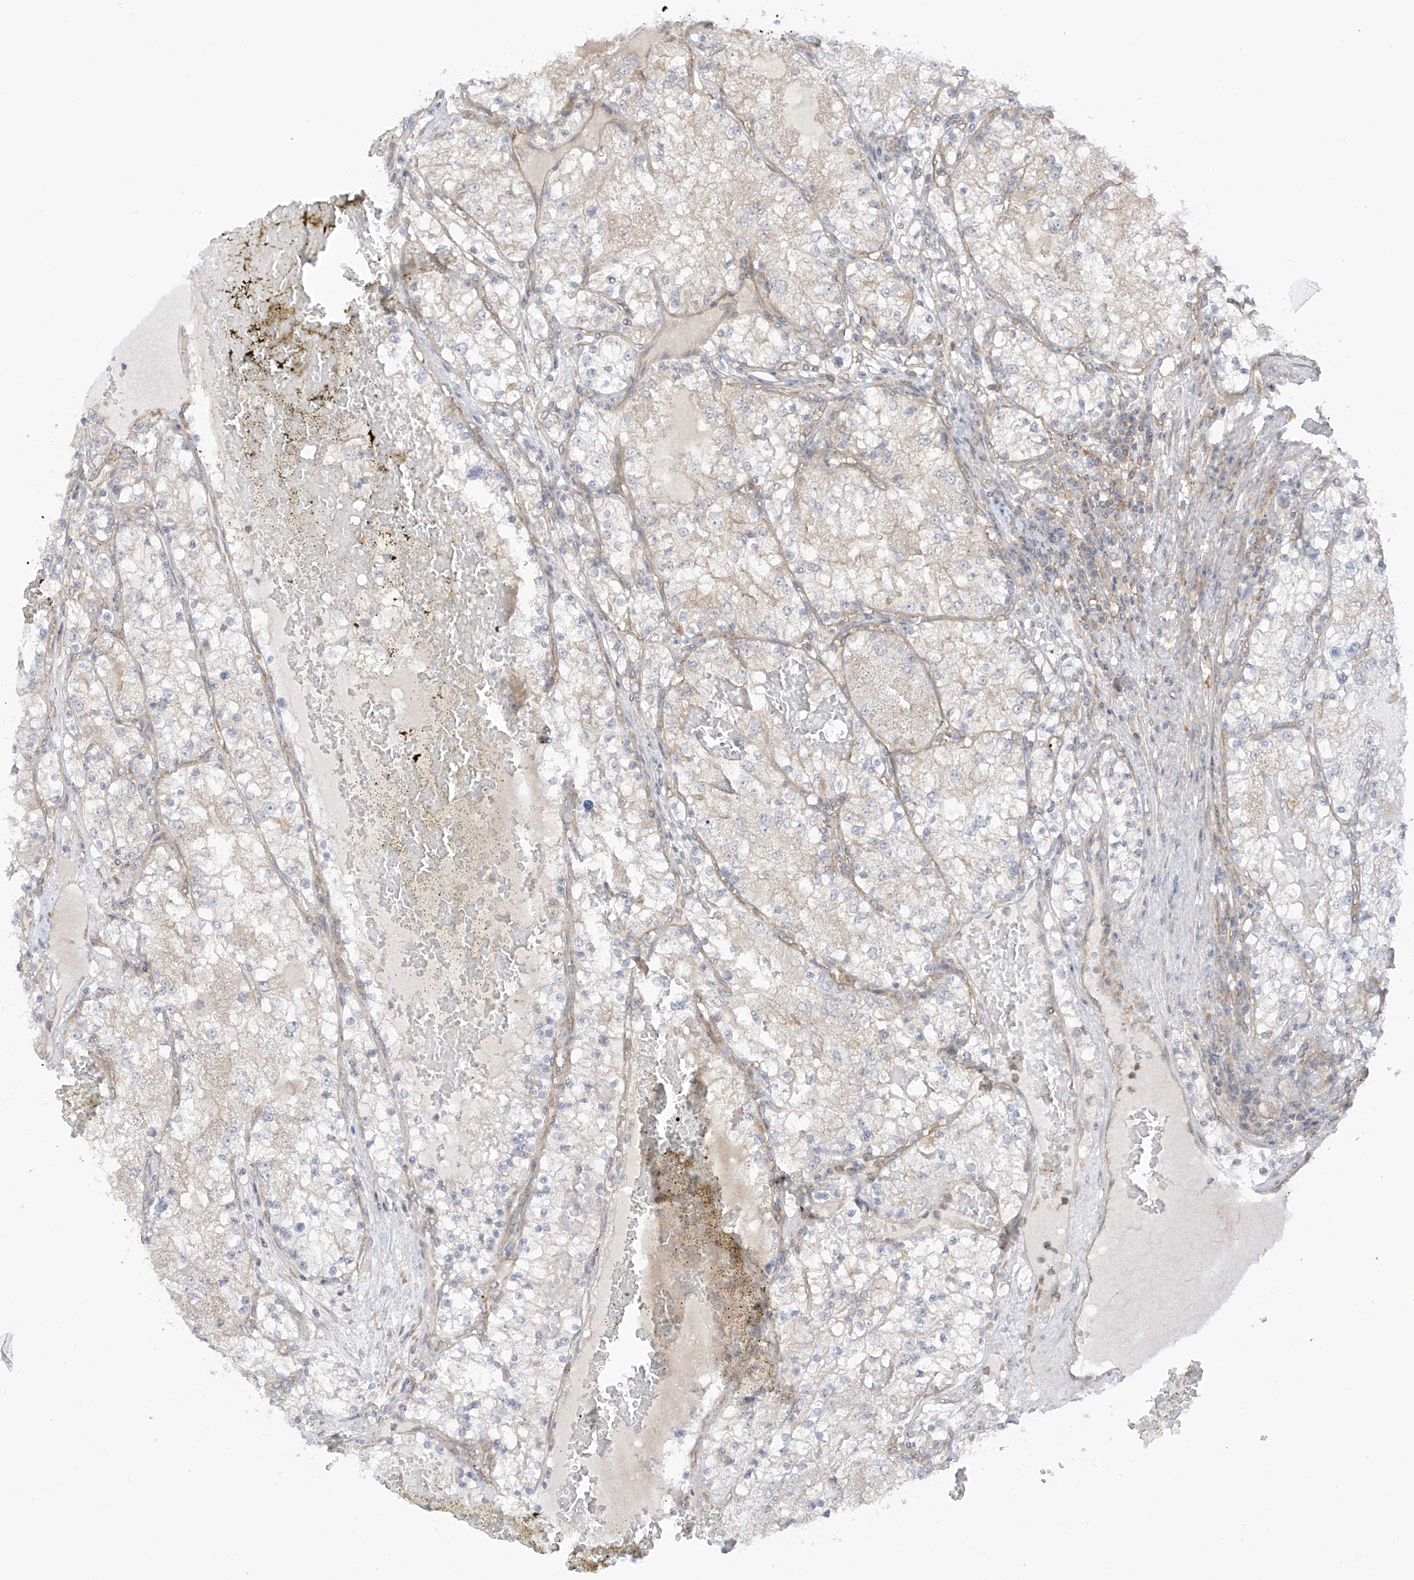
{"staining": {"intensity": "negative", "quantity": "none", "location": "none"}, "tissue": "renal cancer", "cell_type": "Tumor cells", "image_type": "cancer", "snomed": [{"axis": "morphology", "description": "Normal tissue, NOS"}, {"axis": "morphology", "description": "Adenocarcinoma, NOS"}, {"axis": "topography", "description": "Kidney"}], "caption": "A high-resolution histopathology image shows immunohistochemistry staining of renal cancer (adenocarcinoma), which displays no significant staining in tumor cells.", "gene": "REPS1", "patient": {"sex": "male", "age": 68}}